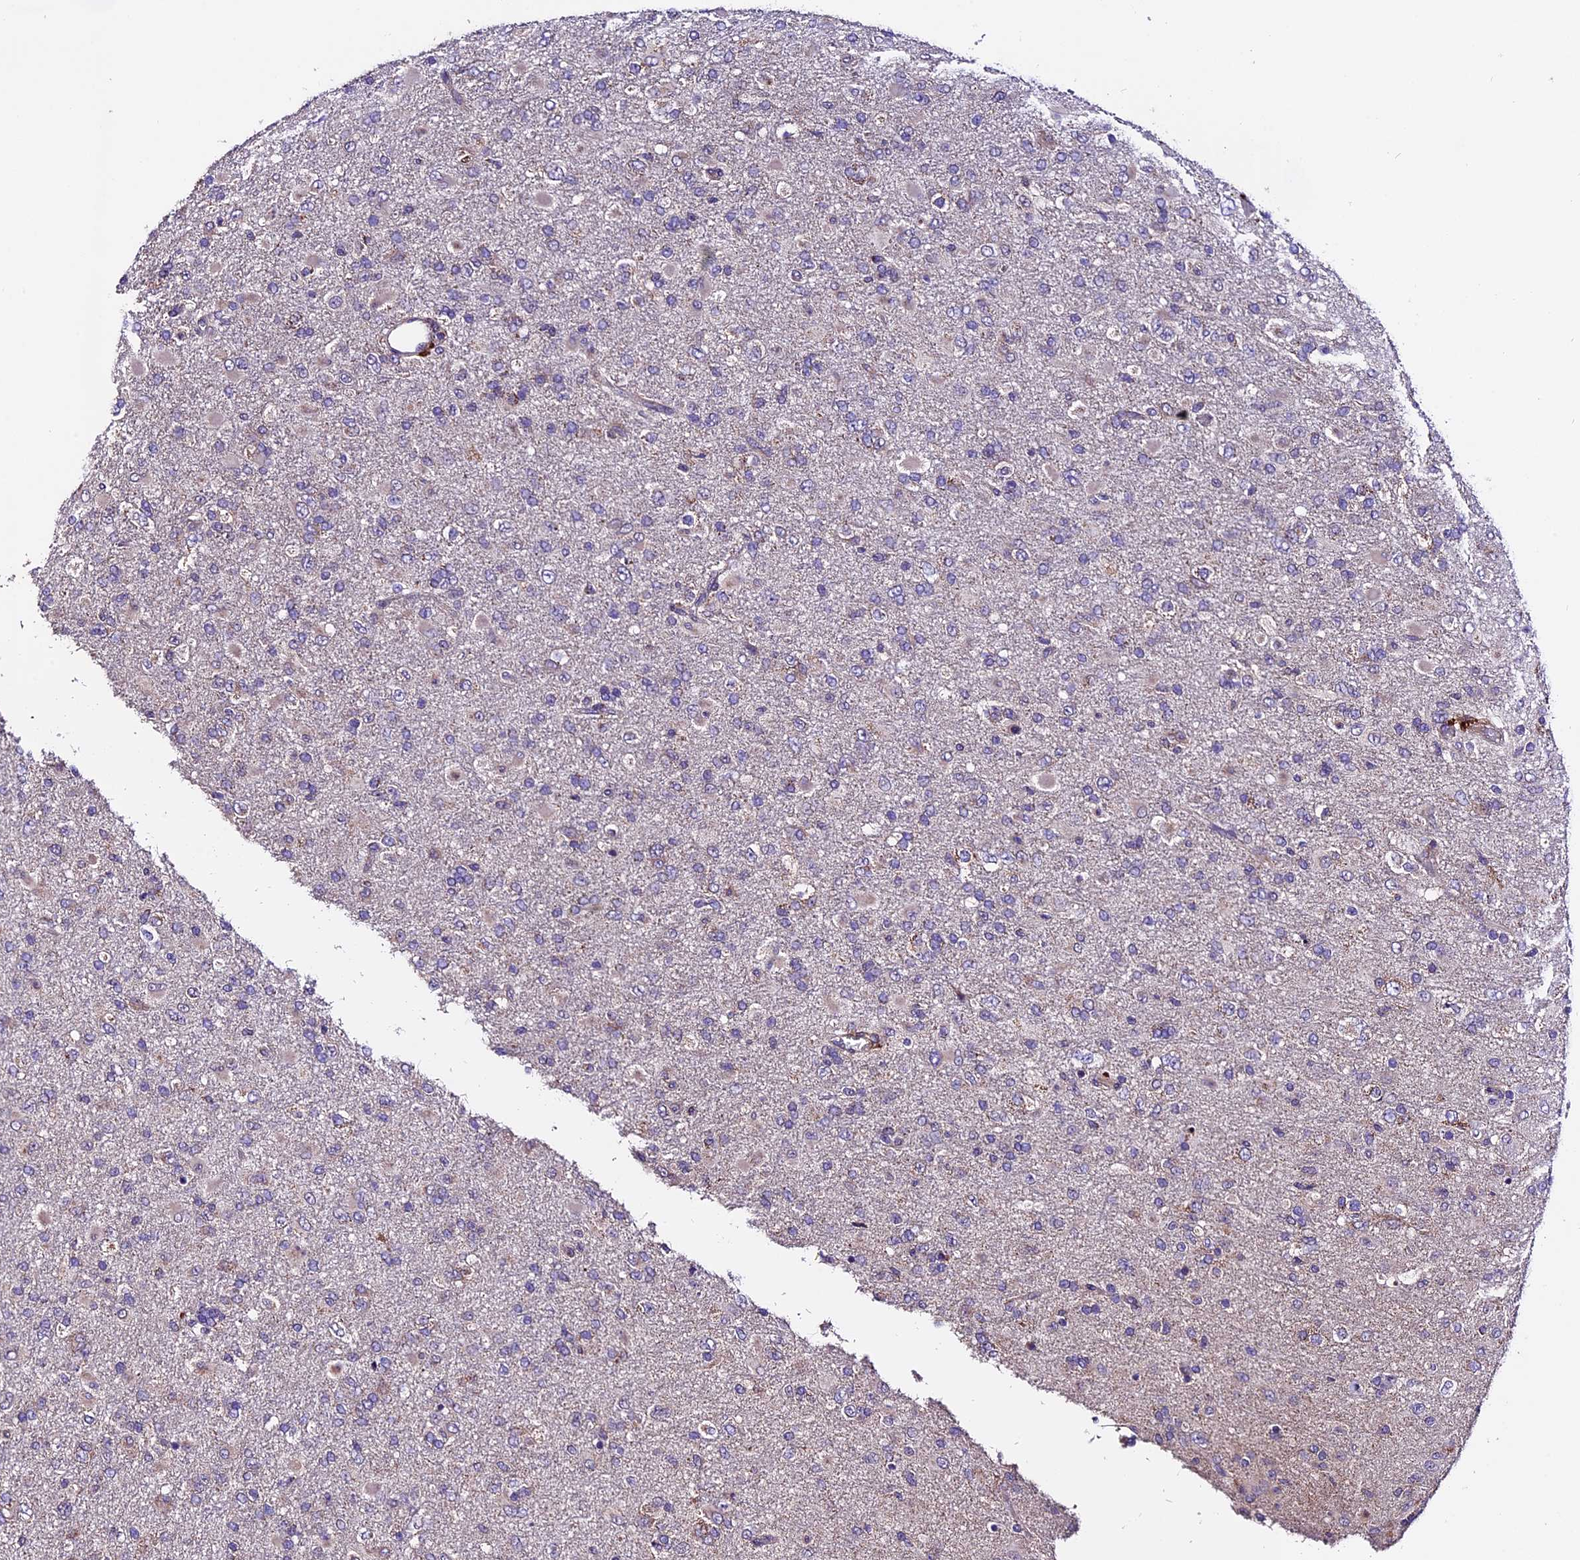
{"staining": {"intensity": "negative", "quantity": "none", "location": "none"}, "tissue": "glioma", "cell_type": "Tumor cells", "image_type": "cancer", "snomed": [{"axis": "morphology", "description": "Glioma, malignant, Low grade"}, {"axis": "topography", "description": "Brain"}], "caption": "Immunohistochemical staining of glioma displays no significant expression in tumor cells.", "gene": "DDX28", "patient": {"sex": "male", "age": 65}}